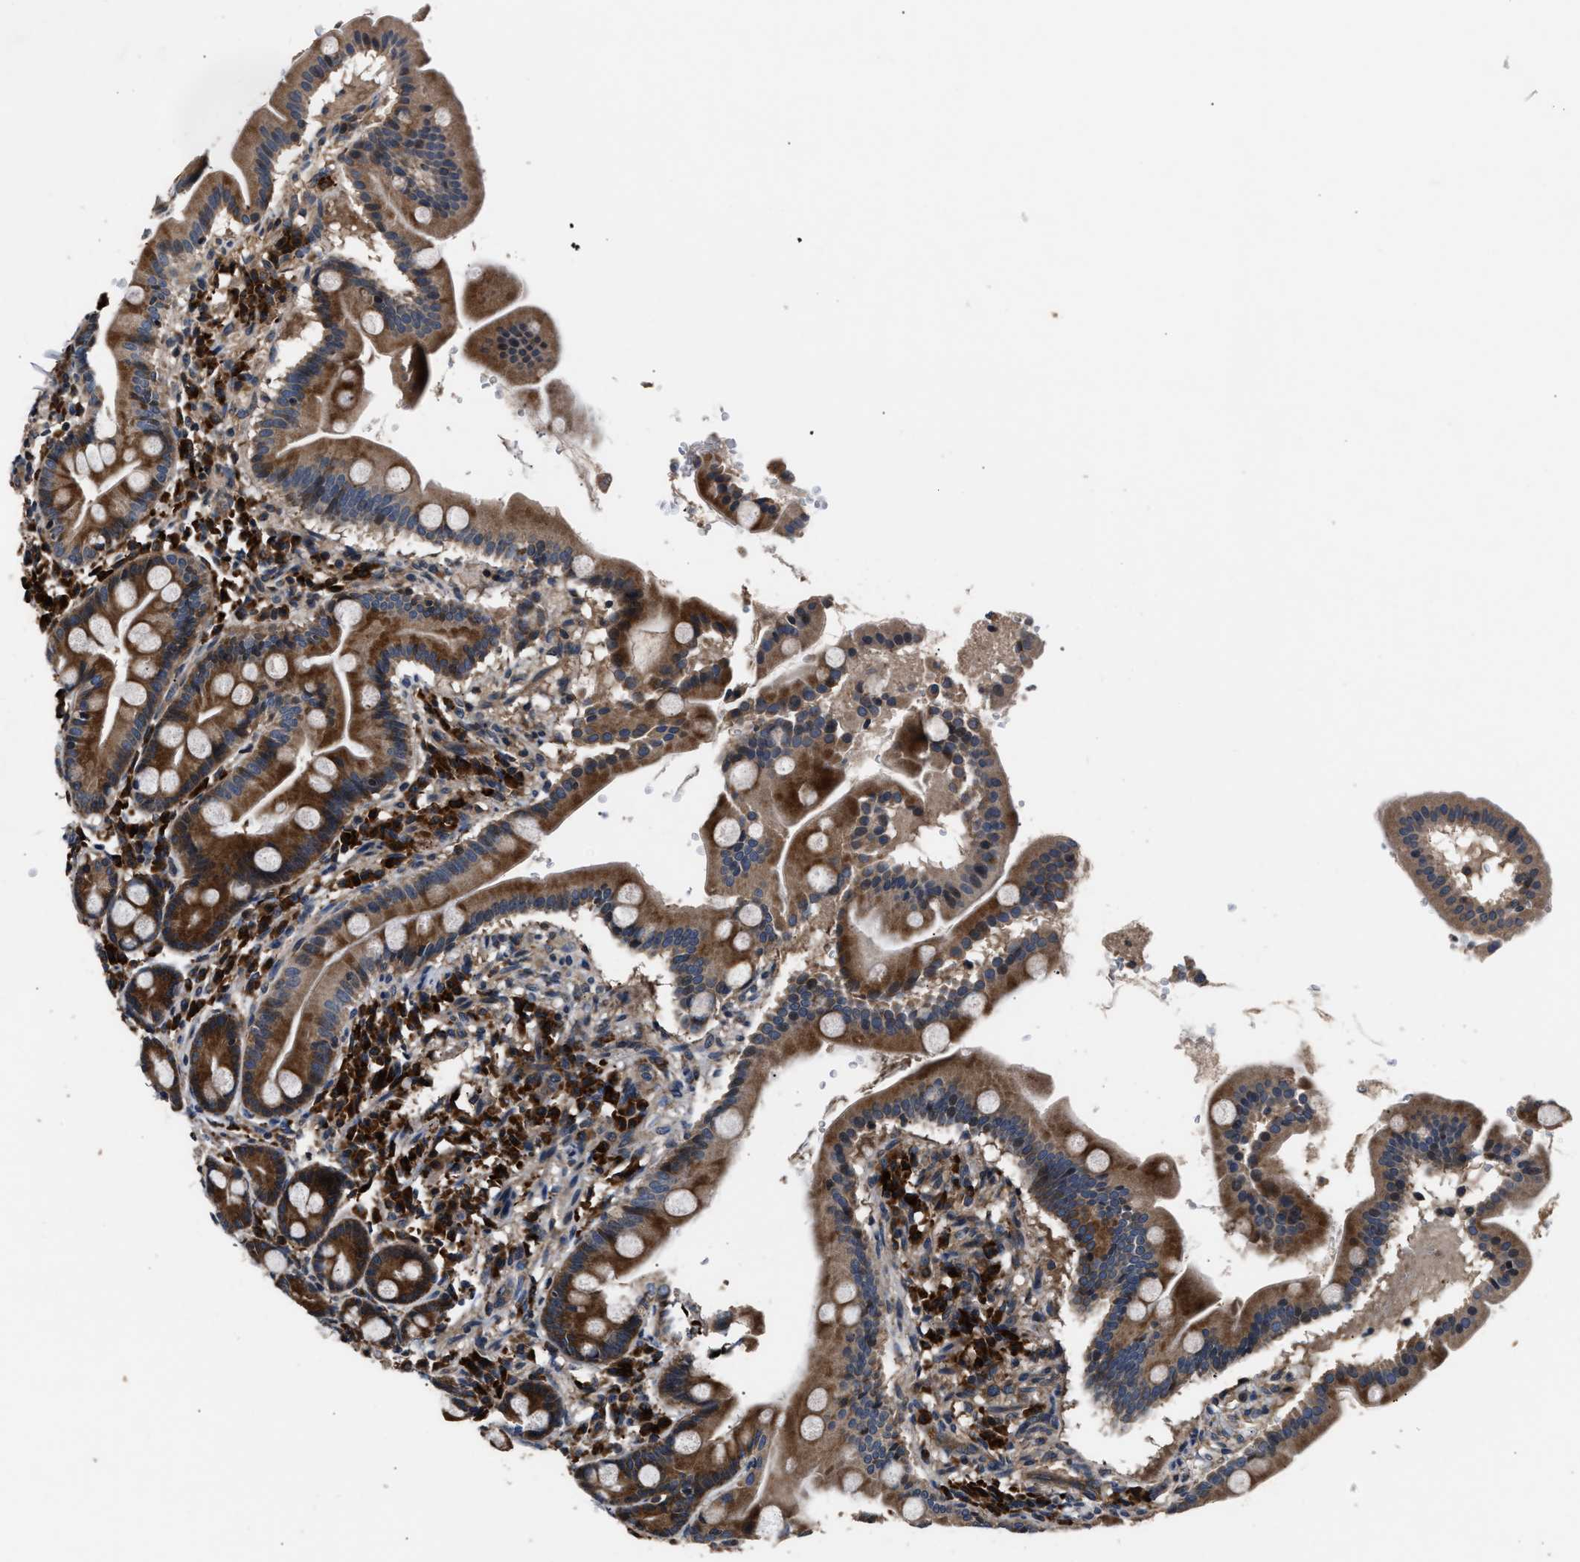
{"staining": {"intensity": "strong", "quantity": ">75%", "location": "cytoplasmic/membranous"}, "tissue": "duodenum", "cell_type": "Glandular cells", "image_type": "normal", "snomed": [{"axis": "morphology", "description": "Normal tissue, NOS"}, {"axis": "topography", "description": "Duodenum"}], "caption": "Duodenum stained with DAB IHC displays high levels of strong cytoplasmic/membranous positivity in approximately >75% of glandular cells.", "gene": "IMPDH2", "patient": {"sex": "male", "age": 50}}